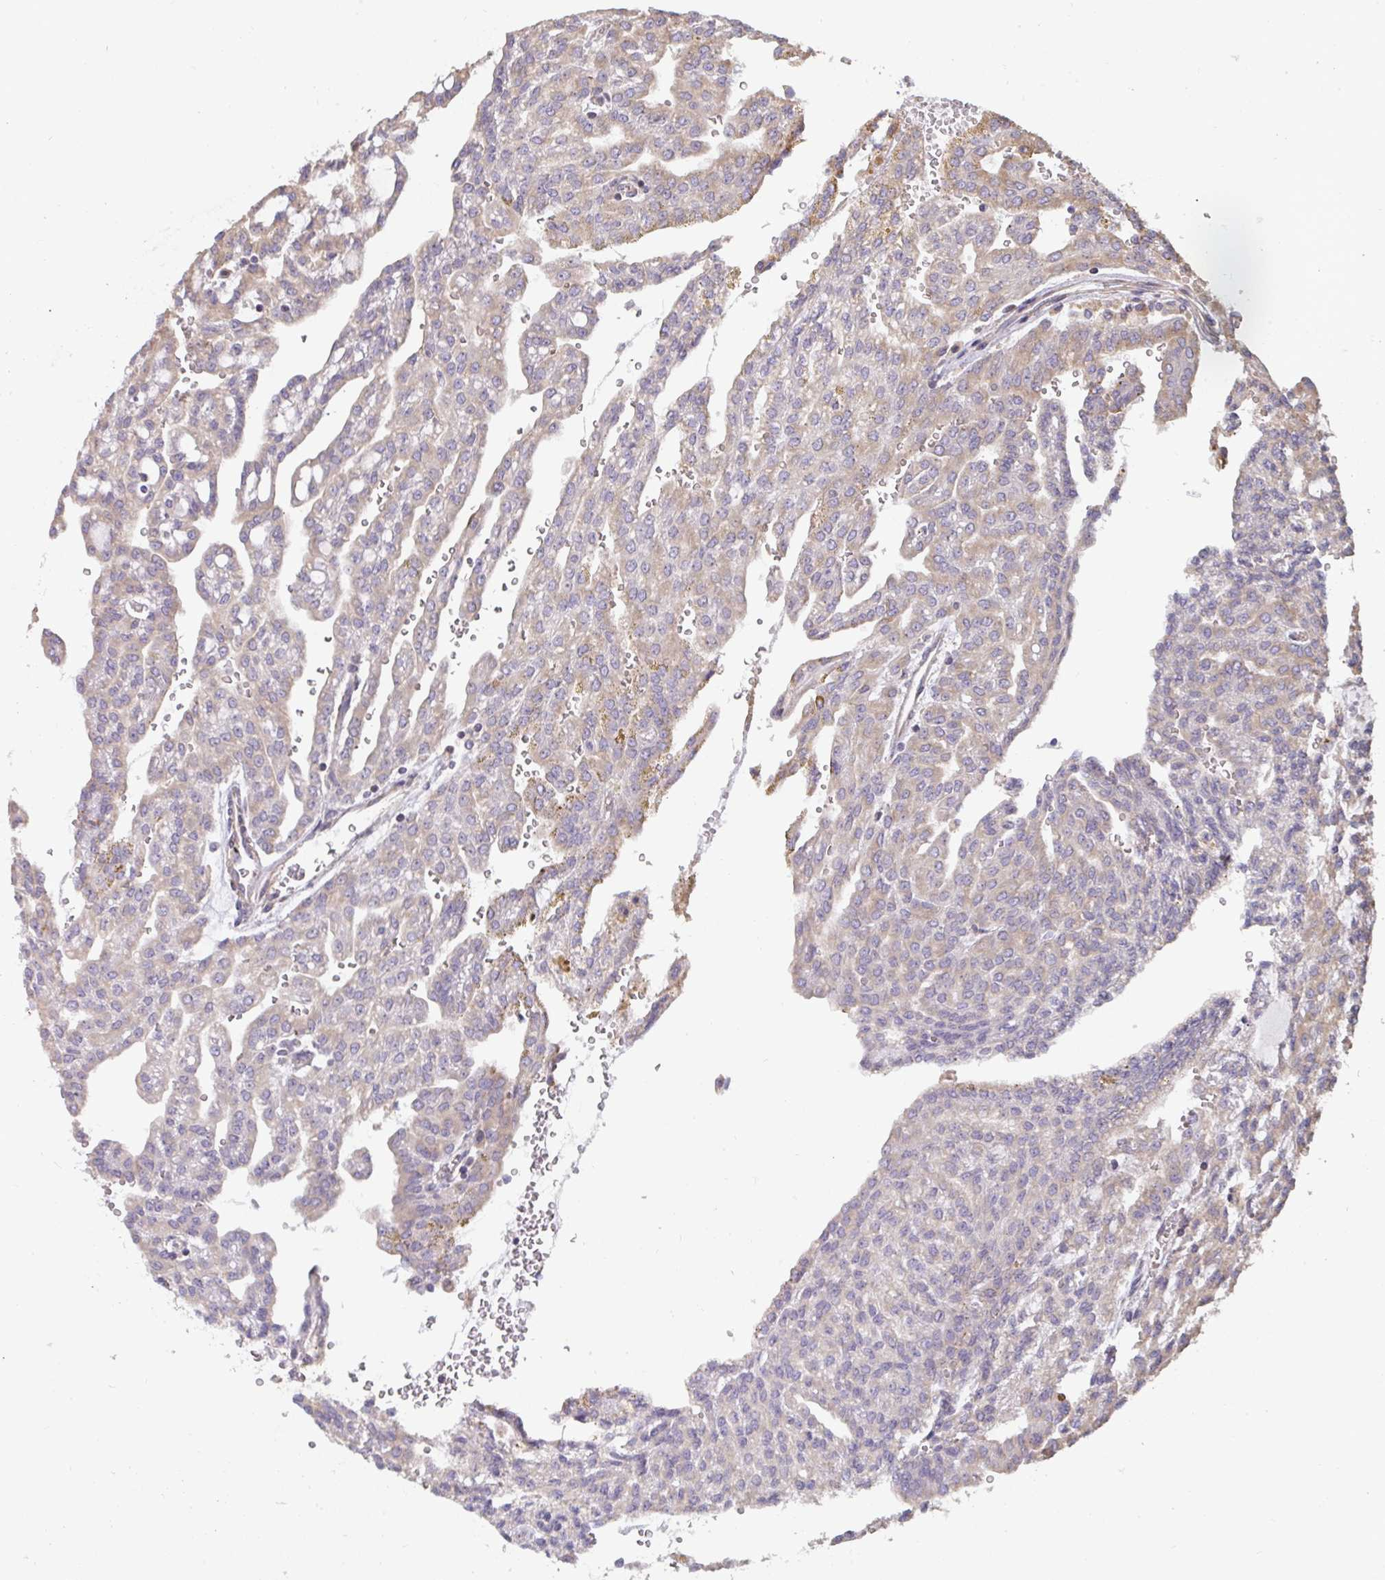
{"staining": {"intensity": "weak", "quantity": "25%-75%", "location": "cytoplasmic/membranous"}, "tissue": "renal cancer", "cell_type": "Tumor cells", "image_type": "cancer", "snomed": [{"axis": "morphology", "description": "Adenocarcinoma, NOS"}, {"axis": "topography", "description": "Kidney"}], "caption": "Immunohistochemistry (IHC) staining of renal cancer, which demonstrates low levels of weak cytoplasmic/membranous expression in about 25%-75% of tumor cells indicating weak cytoplasmic/membranous protein positivity. The staining was performed using DAB (brown) for protein detection and nuclei were counterstained in hematoxylin (blue).", "gene": "ZFYVE28", "patient": {"sex": "male", "age": 63}}